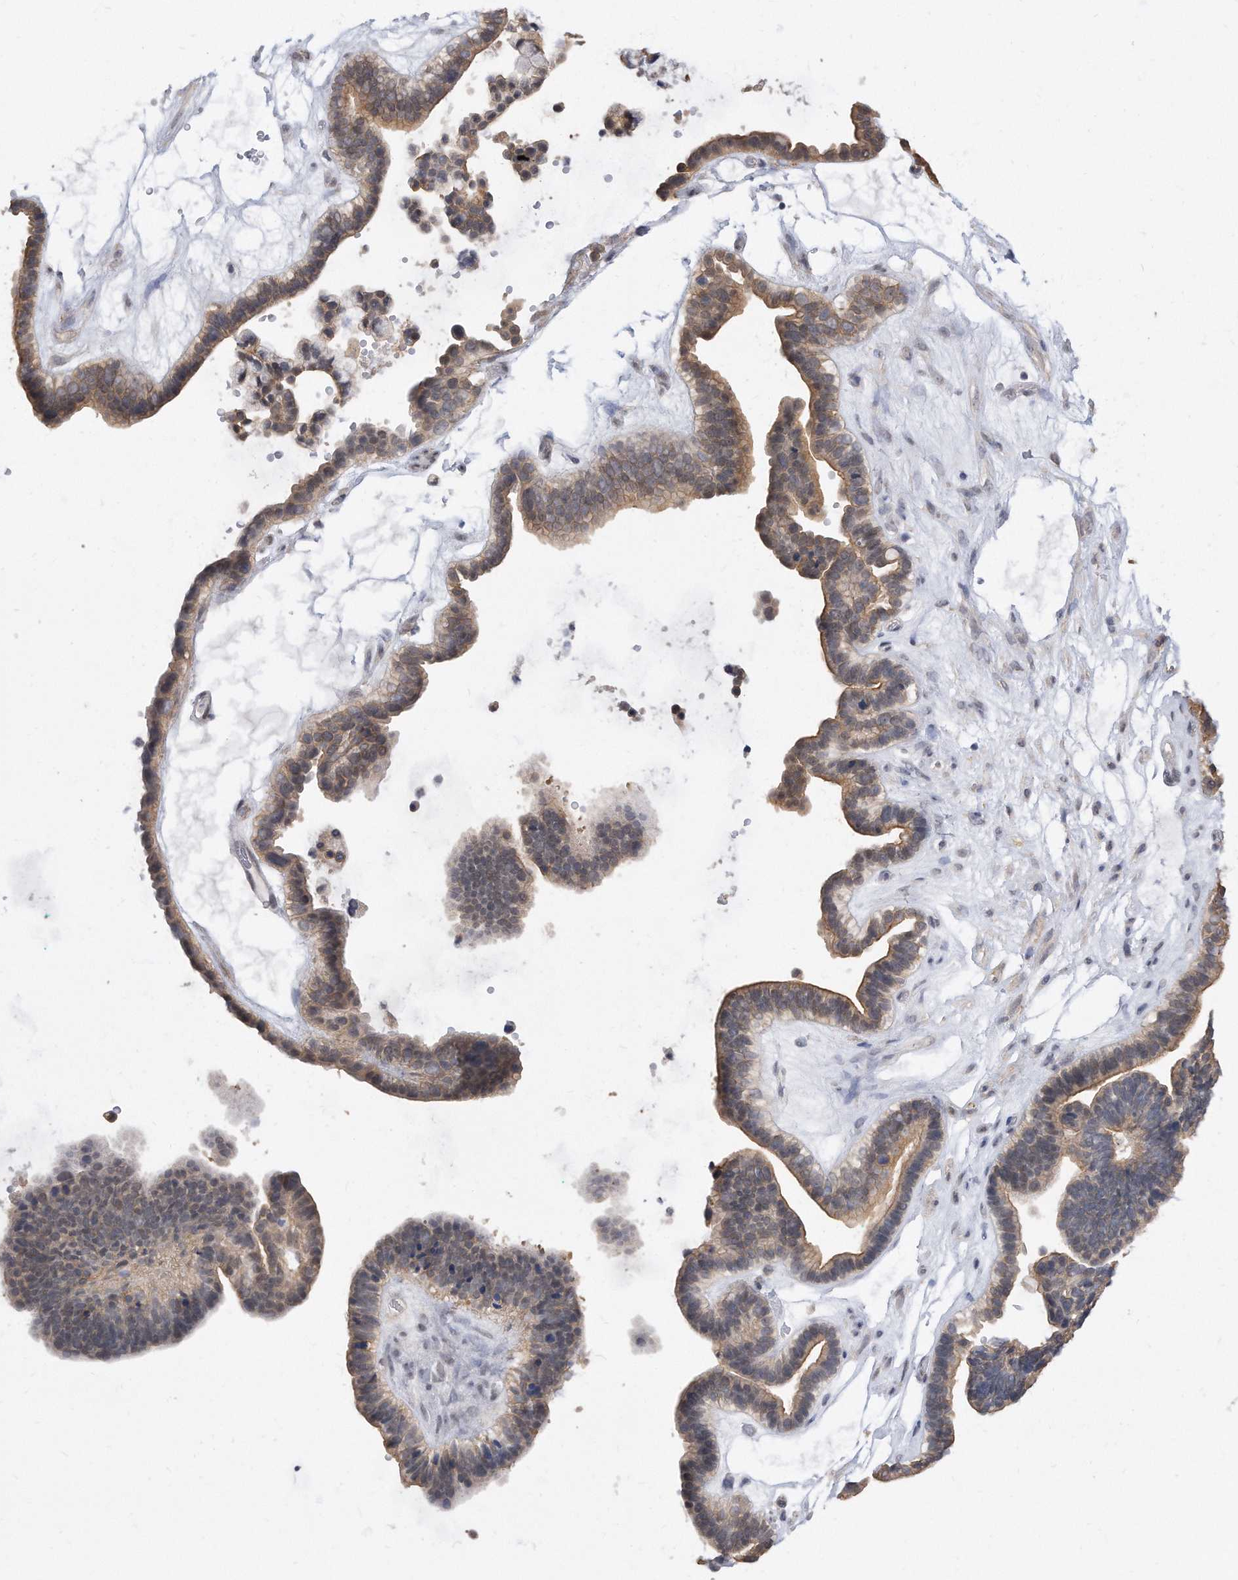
{"staining": {"intensity": "moderate", "quantity": ">75%", "location": "cytoplasmic/membranous"}, "tissue": "ovarian cancer", "cell_type": "Tumor cells", "image_type": "cancer", "snomed": [{"axis": "morphology", "description": "Cystadenocarcinoma, serous, NOS"}, {"axis": "topography", "description": "Ovary"}], "caption": "Ovarian cancer was stained to show a protein in brown. There is medium levels of moderate cytoplasmic/membranous positivity in approximately >75% of tumor cells. The staining was performed using DAB (3,3'-diaminobenzidine), with brown indicating positive protein expression. Nuclei are stained blue with hematoxylin.", "gene": "TCP1", "patient": {"sex": "female", "age": 56}}